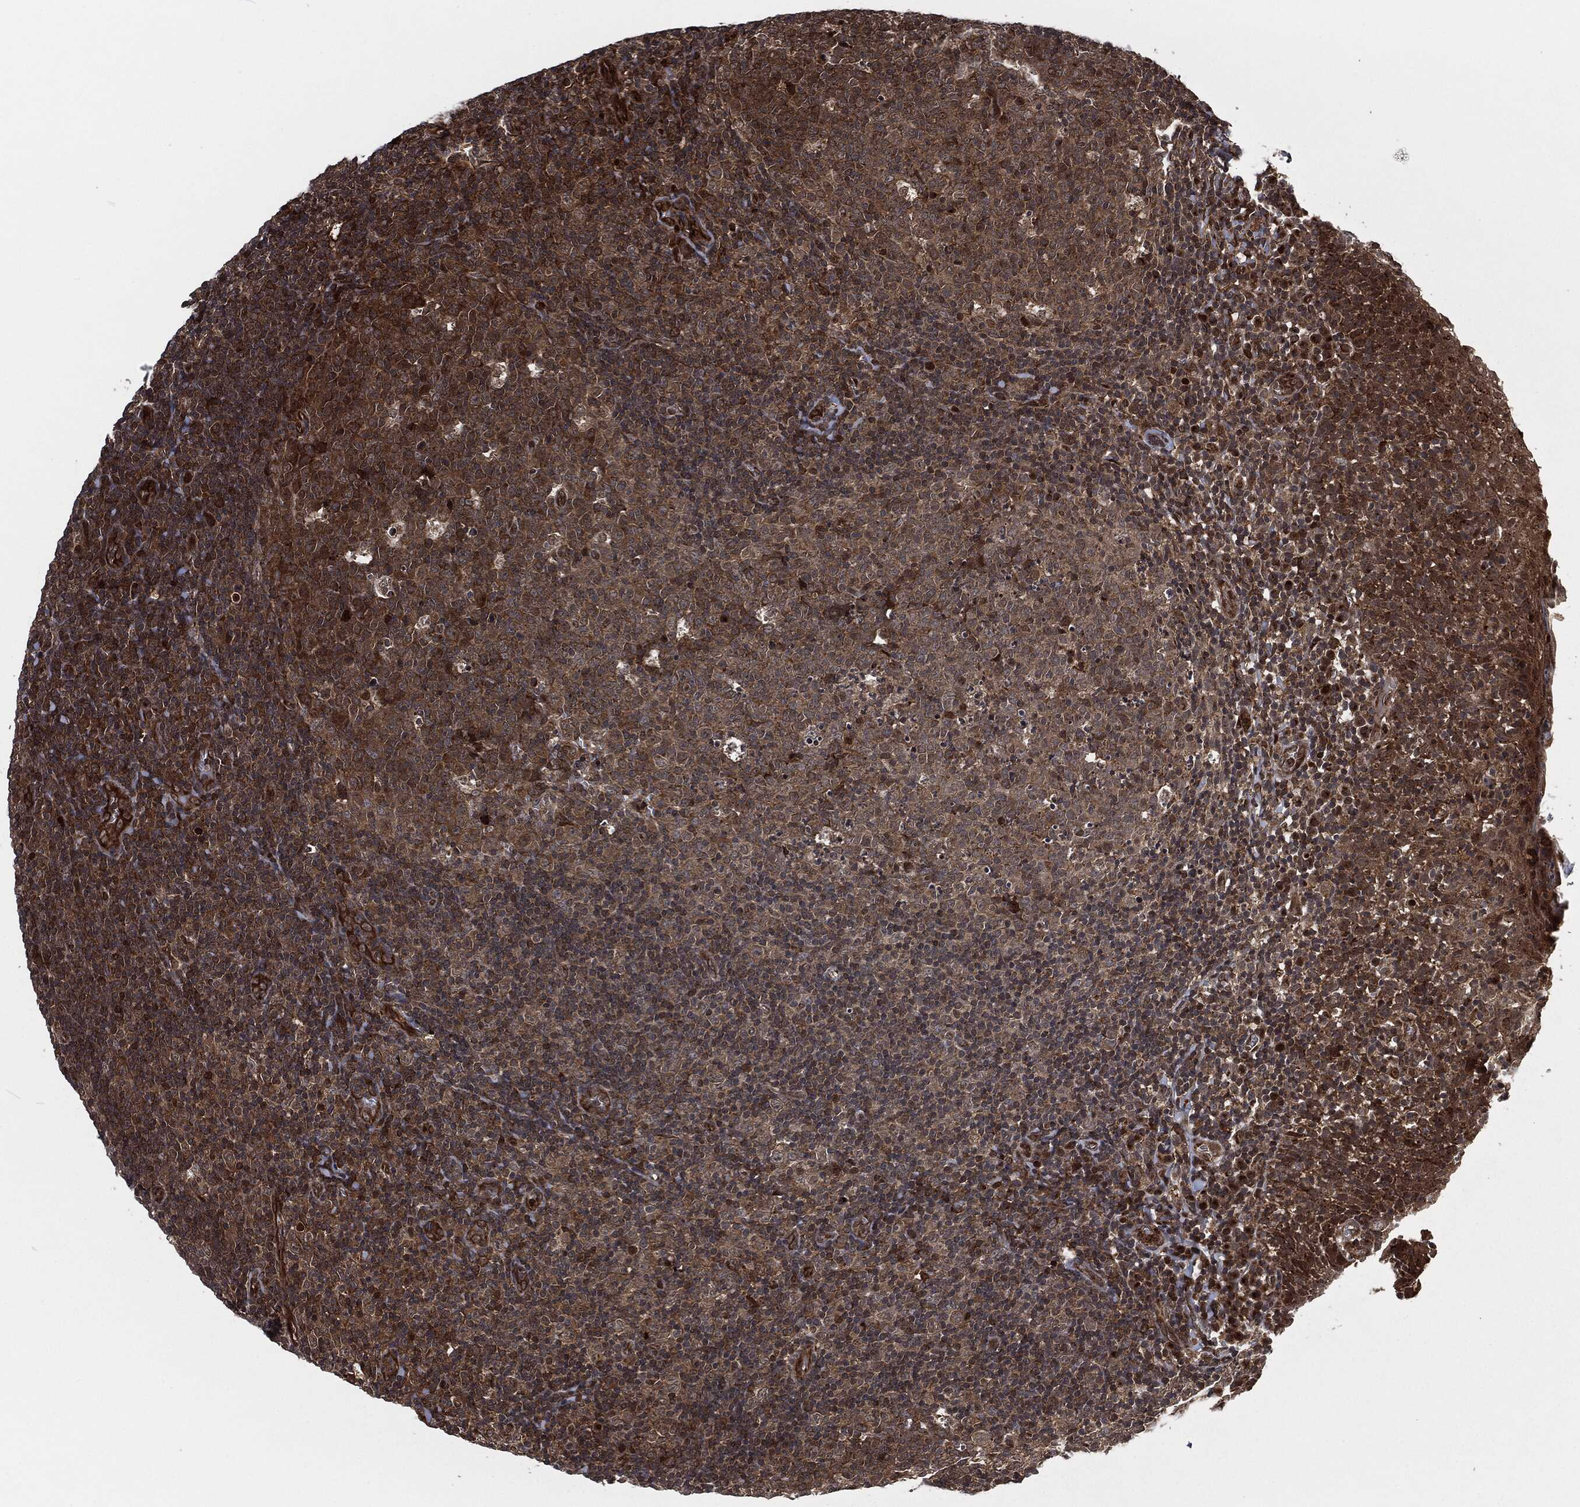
{"staining": {"intensity": "strong", "quantity": "25%-75%", "location": "cytoplasmic/membranous"}, "tissue": "tonsil", "cell_type": "Germinal center cells", "image_type": "normal", "snomed": [{"axis": "morphology", "description": "Normal tissue, NOS"}, {"axis": "topography", "description": "Tonsil"}], "caption": "Immunohistochemistry photomicrograph of normal tonsil: tonsil stained using immunohistochemistry shows high levels of strong protein expression localized specifically in the cytoplasmic/membranous of germinal center cells, appearing as a cytoplasmic/membranous brown color.", "gene": "CMPK2", "patient": {"sex": "female", "age": 5}}